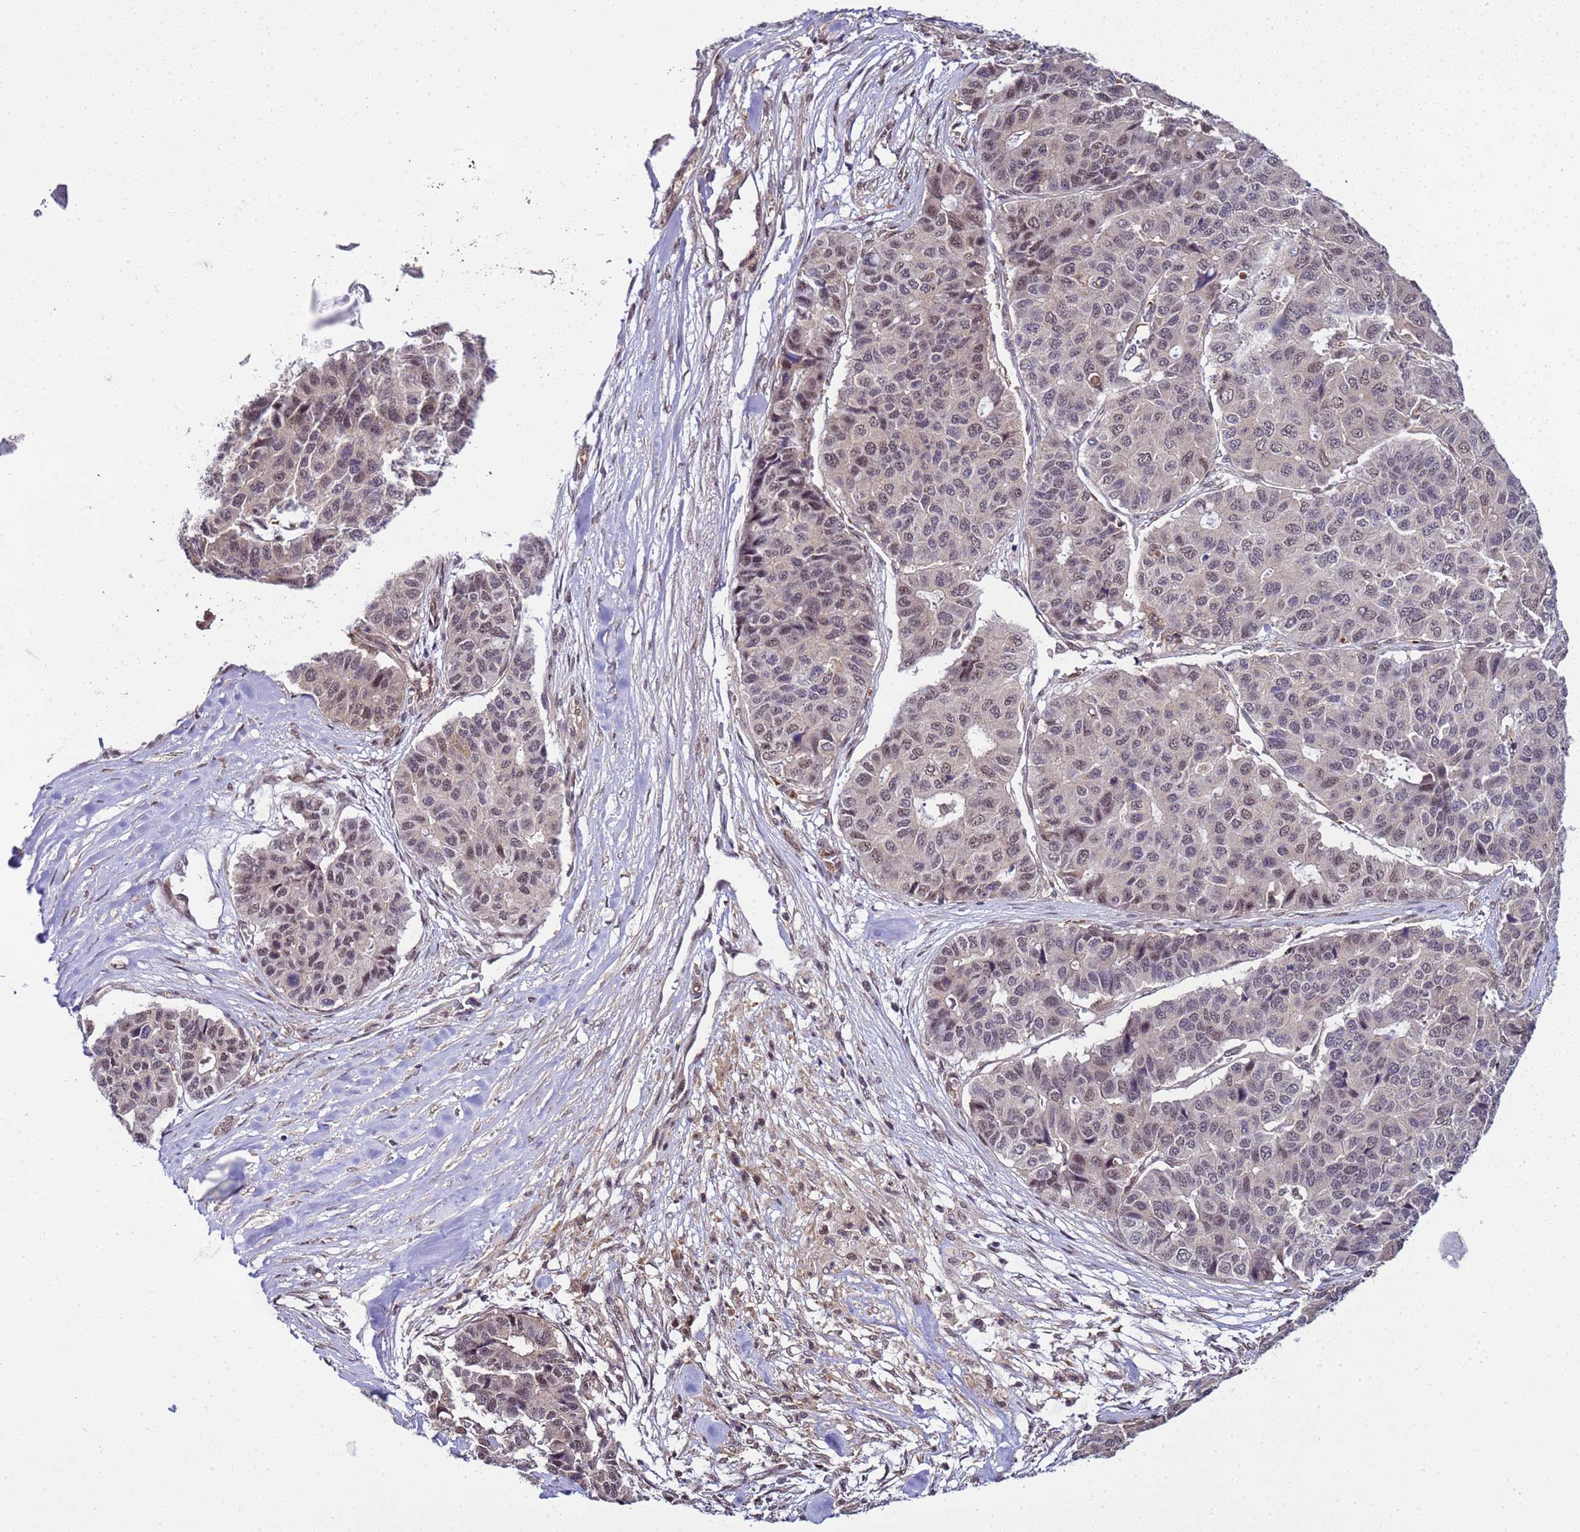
{"staining": {"intensity": "weak", "quantity": "25%-75%", "location": "nuclear"}, "tissue": "pancreatic cancer", "cell_type": "Tumor cells", "image_type": "cancer", "snomed": [{"axis": "morphology", "description": "Adenocarcinoma, NOS"}, {"axis": "topography", "description": "Pancreas"}], "caption": "High-power microscopy captured an IHC photomicrograph of pancreatic cancer (adenocarcinoma), revealing weak nuclear expression in approximately 25%-75% of tumor cells. (DAB (3,3'-diaminobenzidine) IHC with brightfield microscopy, high magnification).", "gene": "GEN1", "patient": {"sex": "male", "age": 50}}